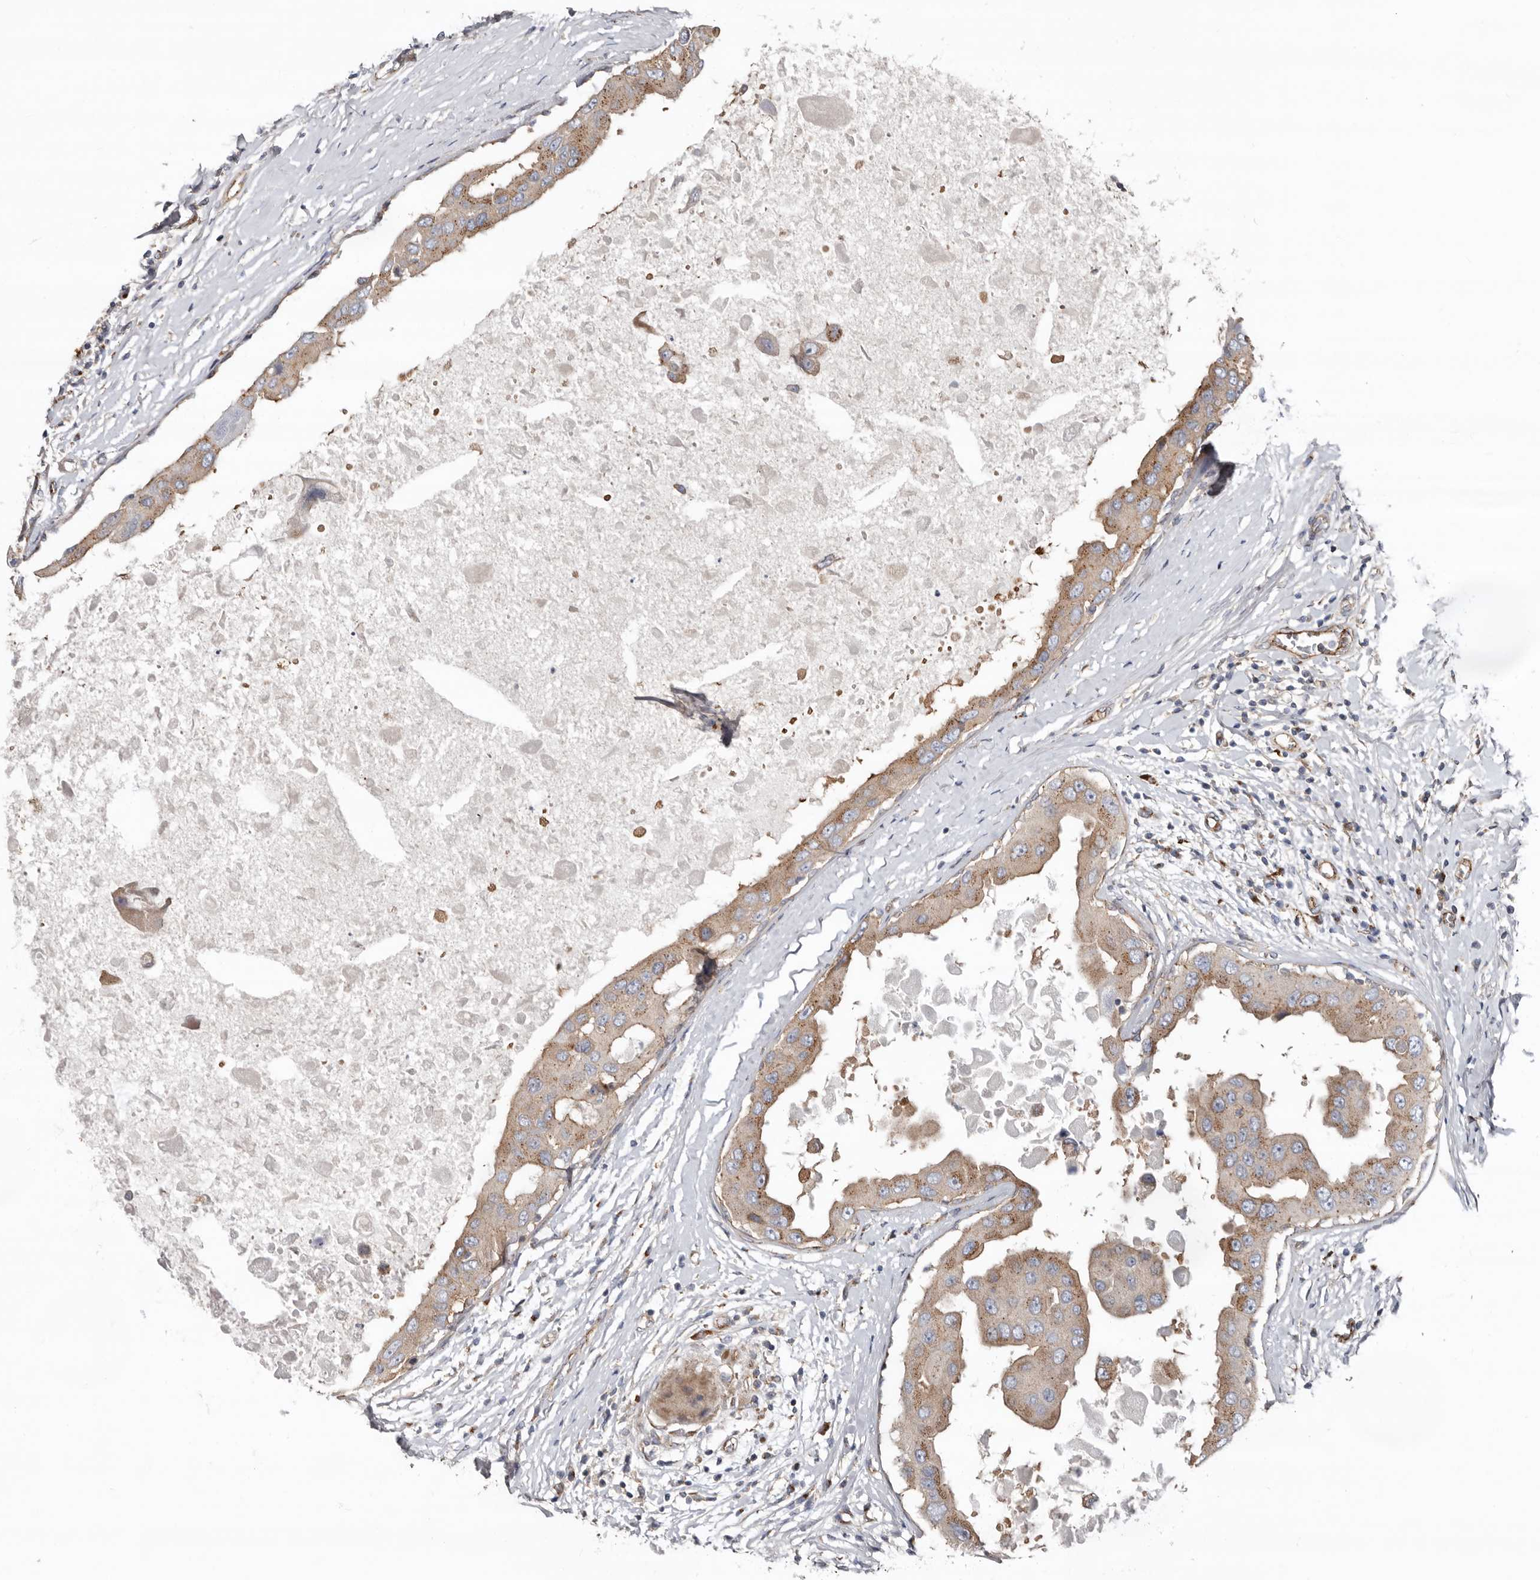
{"staining": {"intensity": "moderate", "quantity": ">75%", "location": "cytoplasmic/membranous"}, "tissue": "breast cancer", "cell_type": "Tumor cells", "image_type": "cancer", "snomed": [{"axis": "morphology", "description": "Duct carcinoma"}, {"axis": "topography", "description": "Breast"}], "caption": "Tumor cells exhibit medium levels of moderate cytoplasmic/membranous positivity in about >75% of cells in breast infiltrating ductal carcinoma. The staining is performed using DAB (3,3'-diaminobenzidine) brown chromogen to label protein expression. The nuclei are counter-stained blue using hematoxylin.", "gene": "LUZP1", "patient": {"sex": "female", "age": 27}}